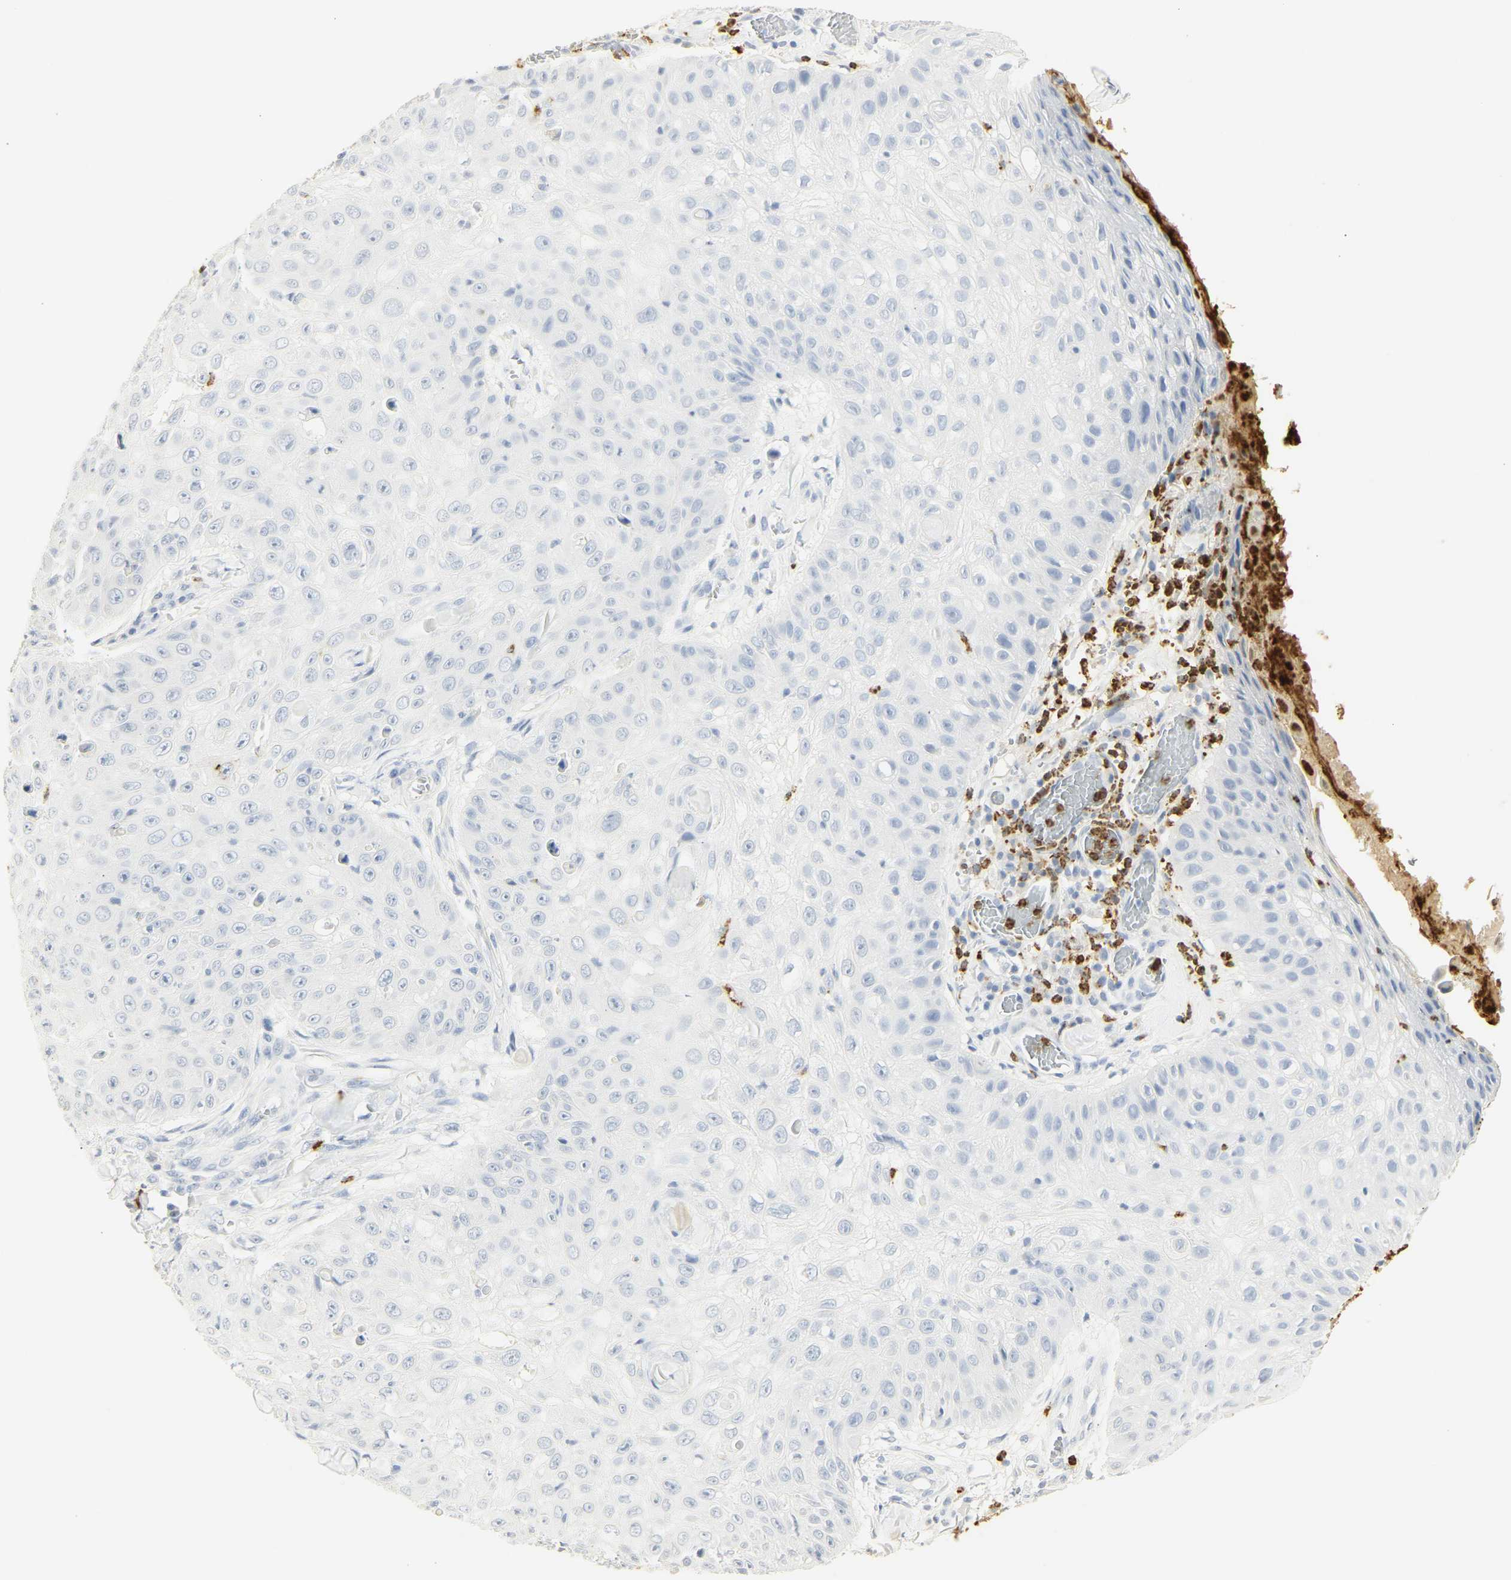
{"staining": {"intensity": "negative", "quantity": "none", "location": "none"}, "tissue": "skin cancer", "cell_type": "Tumor cells", "image_type": "cancer", "snomed": [{"axis": "morphology", "description": "Squamous cell carcinoma, NOS"}, {"axis": "topography", "description": "Skin"}], "caption": "Skin squamous cell carcinoma stained for a protein using IHC demonstrates no staining tumor cells.", "gene": "MPO", "patient": {"sex": "male", "age": 86}}